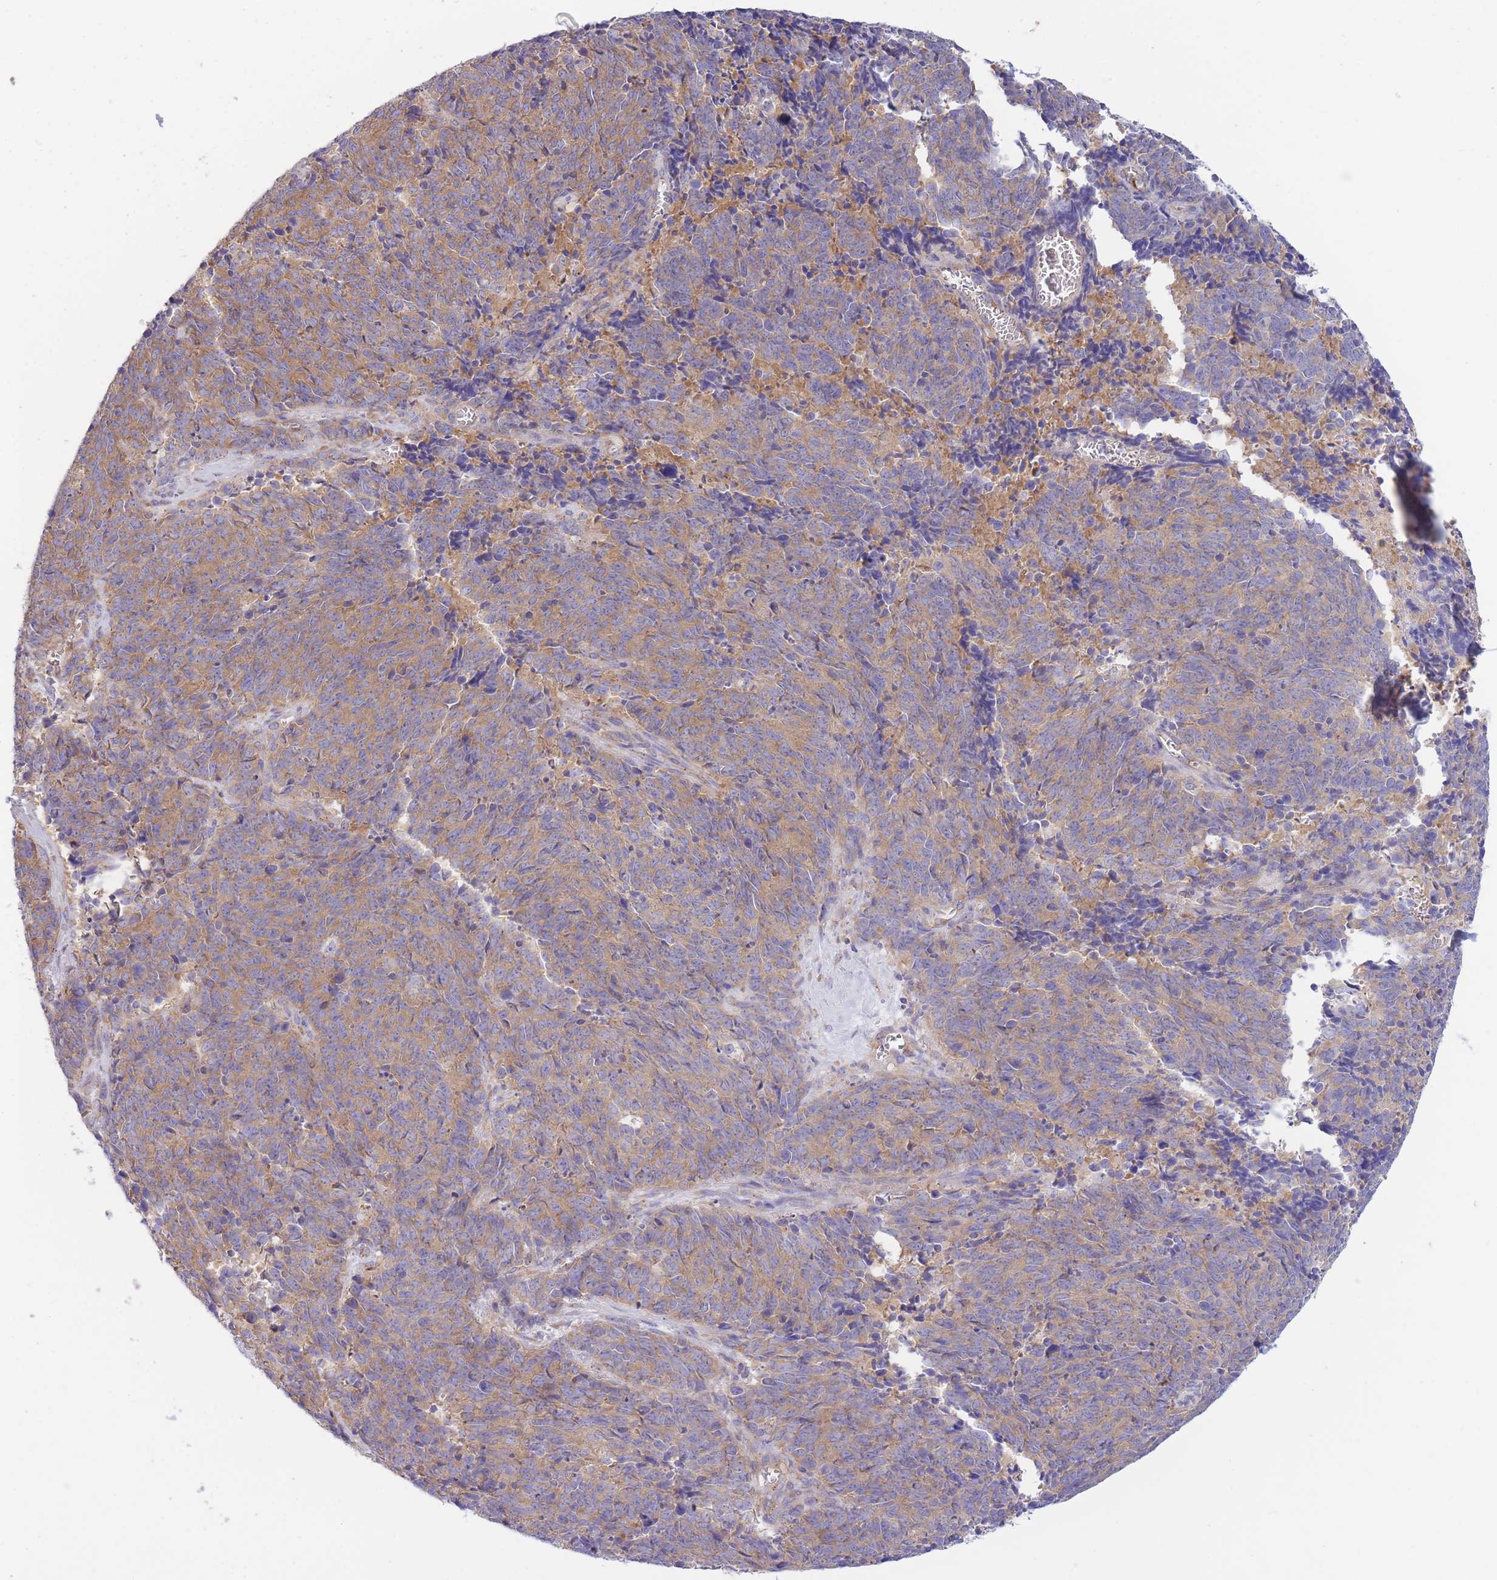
{"staining": {"intensity": "moderate", "quantity": "25%-75%", "location": "cytoplasmic/membranous"}, "tissue": "cervical cancer", "cell_type": "Tumor cells", "image_type": "cancer", "snomed": [{"axis": "morphology", "description": "Squamous cell carcinoma, NOS"}, {"axis": "topography", "description": "Cervix"}], "caption": "Brown immunohistochemical staining in squamous cell carcinoma (cervical) displays moderate cytoplasmic/membranous positivity in about 25%-75% of tumor cells.", "gene": "COPG2", "patient": {"sex": "female", "age": 29}}